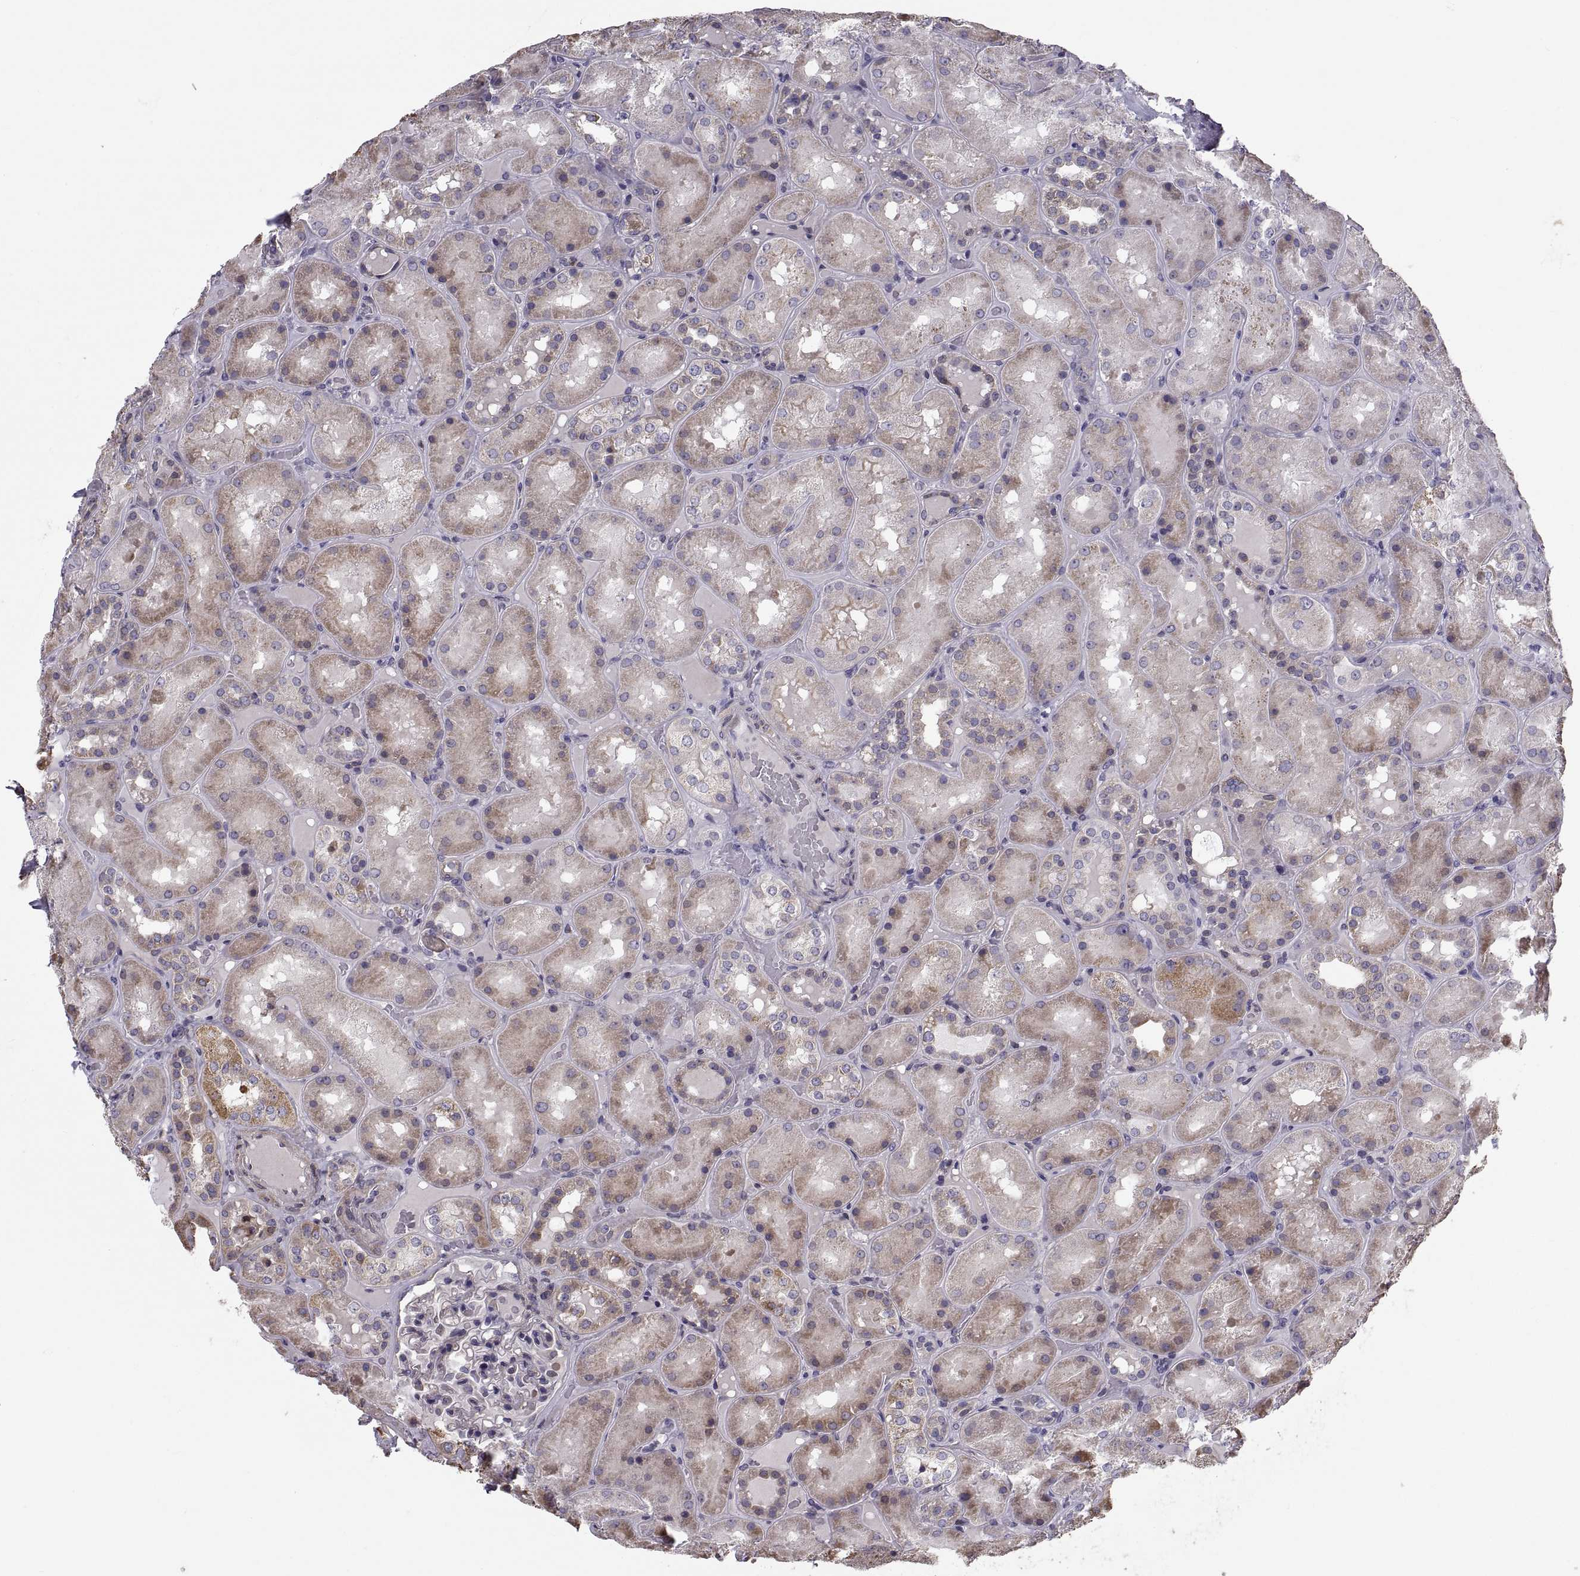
{"staining": {"intensity": "negative", "quantity": "none", "location": "none"}, "tissue": "kidney", "cell_type": "Cells in glomeruli", "image_type": "normal", "snomed": [{"axis": "morphology", "description": "Normal tissue, NOS"}, {"axis": "topography", "description": "Kidney"}], "caption": "Normal kidney was stained to show a protein in brown. There is no significant staining in cells in glomeruli. Nuclei are stained in blue.", "gene": "ANO1", "patient": {"sex": "male", "age": 73}}